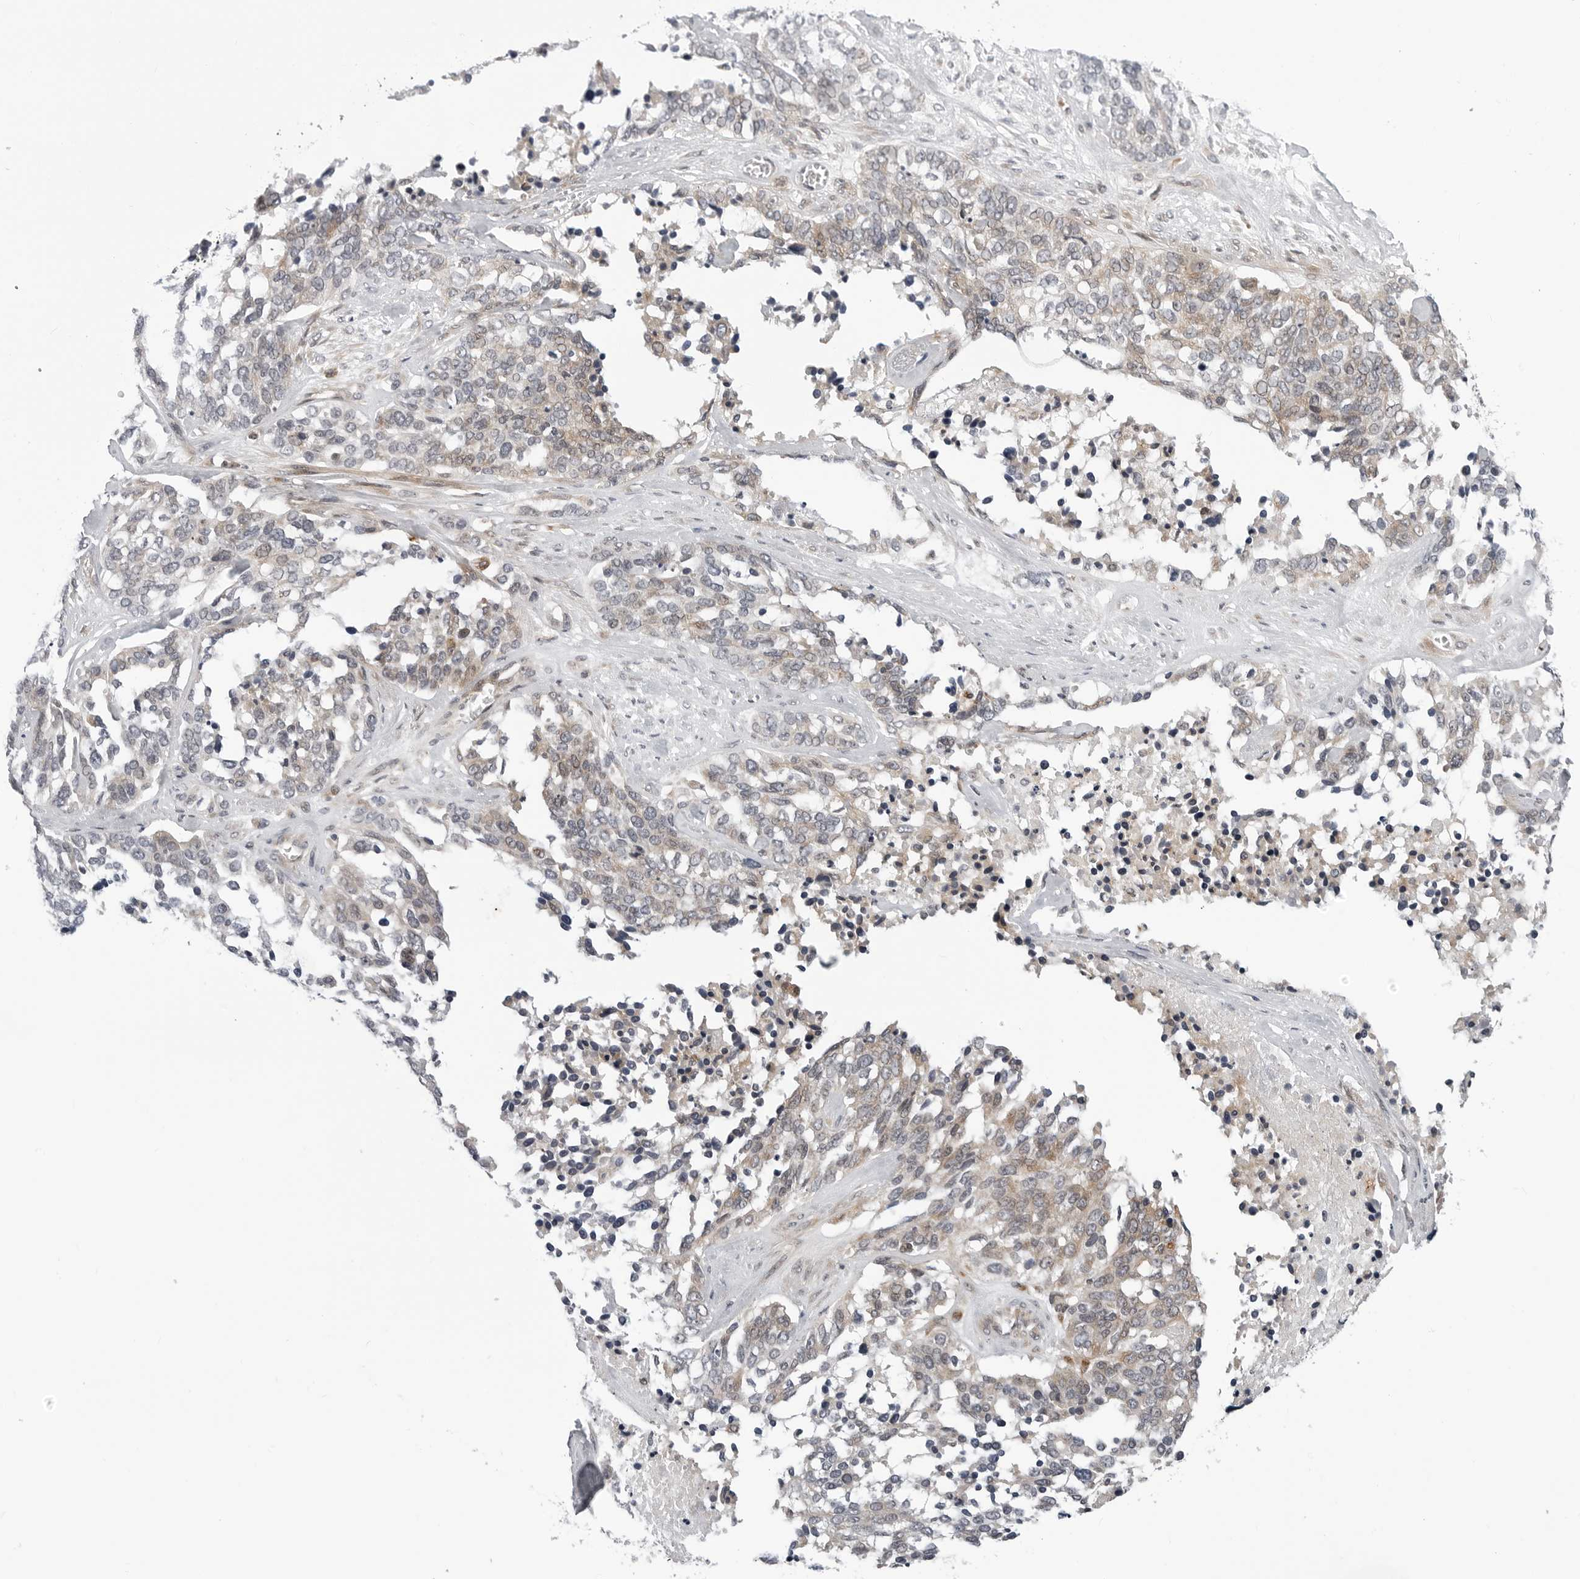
{"staining": {"intensity": "weak", "quantity": "25%-75%", "location": "cytoplasmic/membranous"}, "tissue": "ovarian cancer", "cell_type": "Tumor cells", "image_type": "cancer", "snomed": [{"axis": "morphology", "description": "Cystadenocarcinoma, serous, NOS"}, {"axis": "topography", "description": "Ovary"}], "caption": "Human ovarian serous cystadenocarcinoma stained for a protein (brown) exhibits weak cytoplasmic/membranous positive staining in approximately 25%-75% of tumor cells.", "gene": "KIAA1614", "patient": {"sex": "female", "age": 44}}